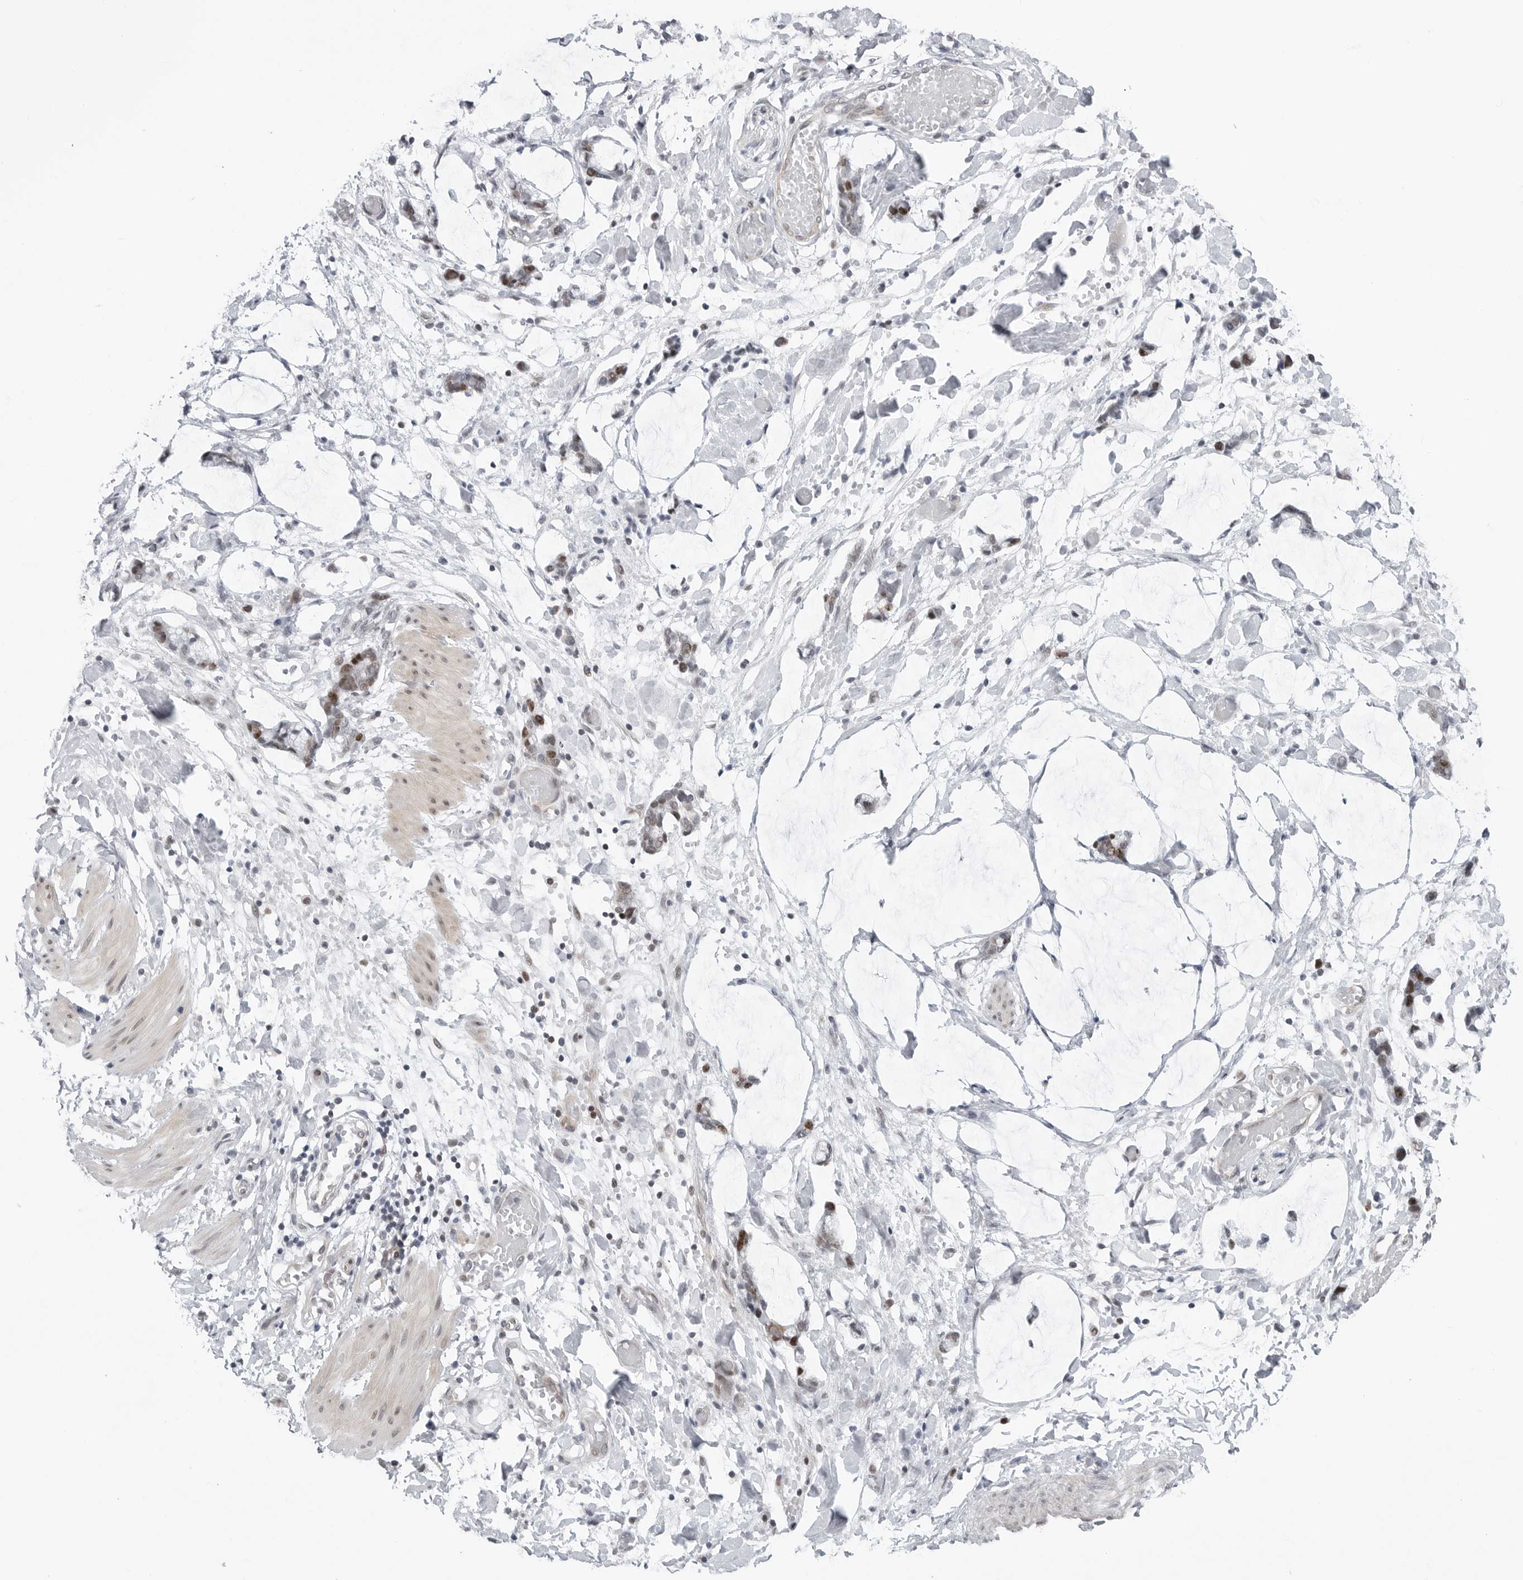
{"staining": {"intensity": "negative", "quantity": "none", "location": "none"}, "tissue": "adipose tissue", "cell_type": "Adipocytes", "image_type": "normal", "snomed": [{"axis": "morphology", "description": "Normal tissue, NOS"}, {"axis": "morphology", "description": "Adenocarcinoma, NOS"}, {"axis": "topography", "description": "Colon"}, {"axis": "topography", "description": "Peripheral nerve tissue"}], "caption": "This photomicrograph is of benign adipose tissue stained with IHC to label a protein in brown with the nuclei are counter-stained blue. There is no expression in adipocytes. (Stains: DAB IHC with hematoxylin counter stain, Microscopy: brightfield microscopy at high magnification).", "gene": "FAM135B", "patient": {"sex": "male", "age": 14}}